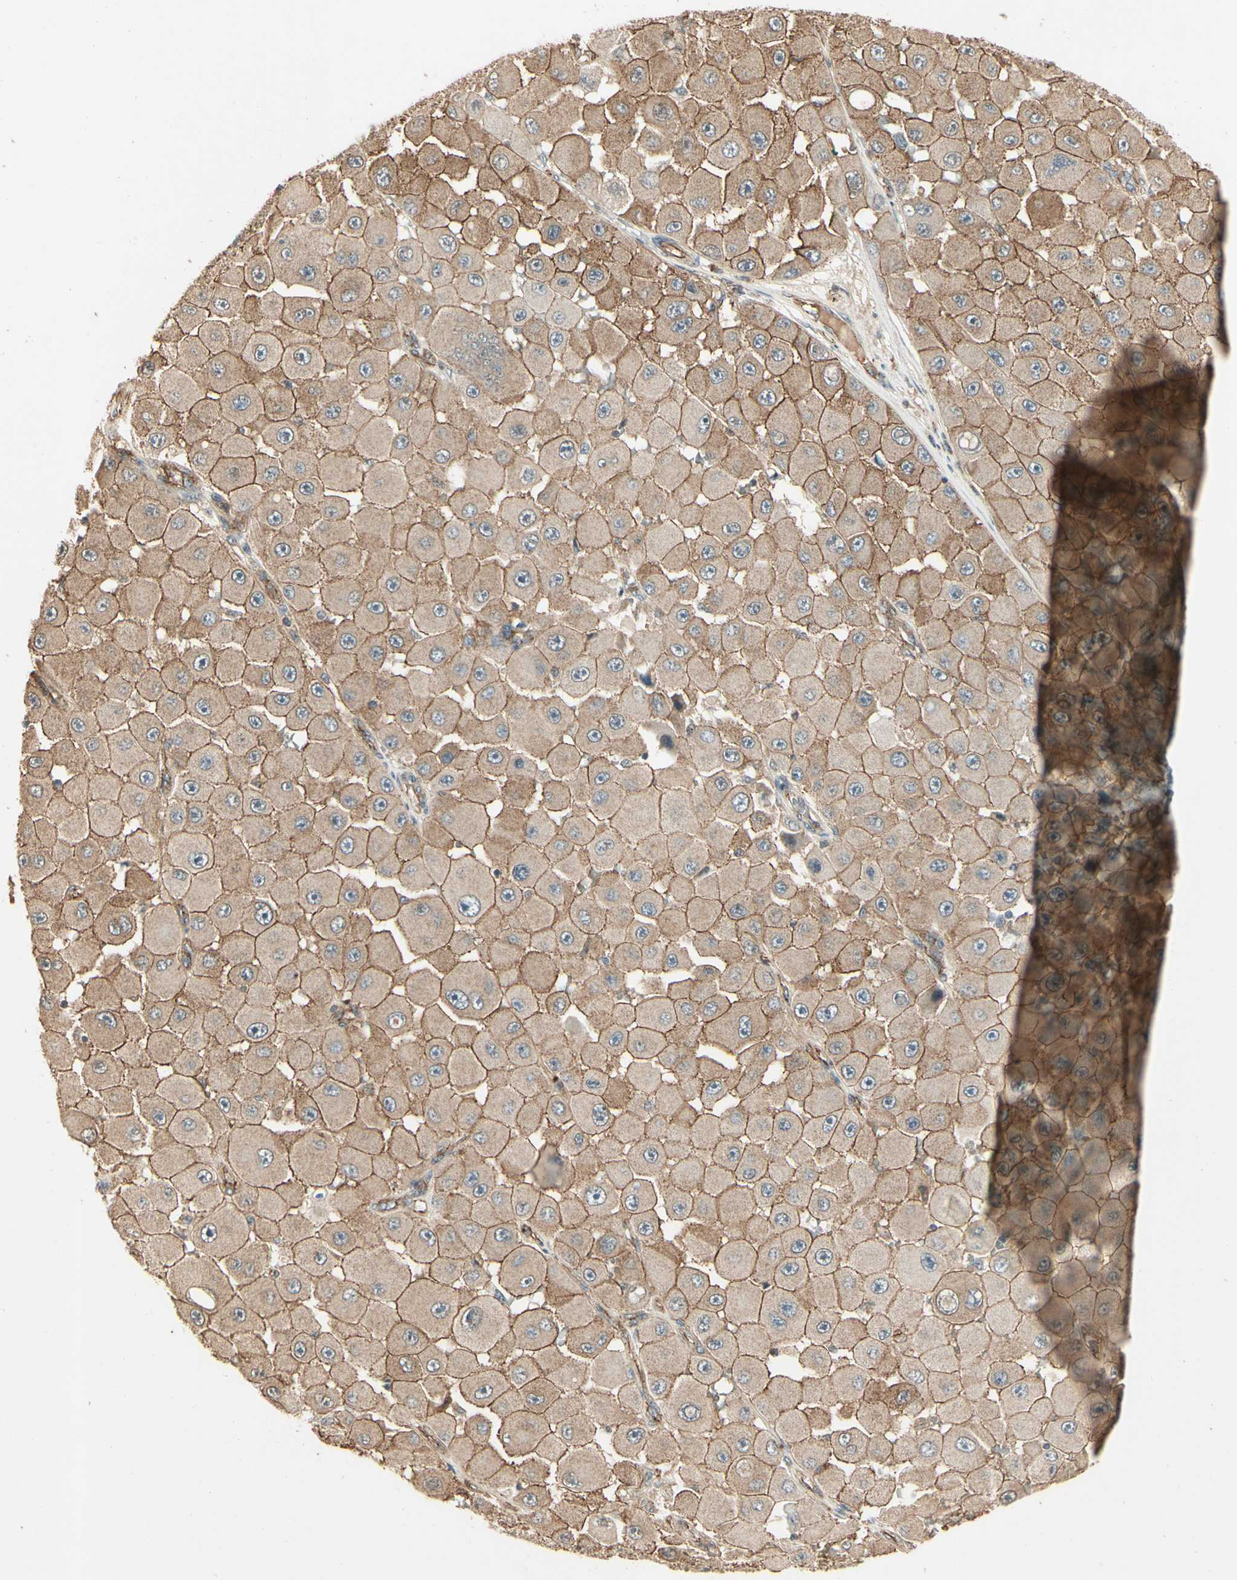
{"staining": {"intensity": "weak", "quantity": ">75%", "location": "cytoplasmic/membranous"}, "tissue": "melanoma", "cell_type": "Tumor cells", "image_type": "cancer", "snomed": [{"axis": "morphology", "description": "Malignant melanoma, NOS"}, {"axis": "topography", "description": "Skin"}], "caption": "Approximately >75% of tumor cells in melanoma reveal weak cytoplasmic/membranous protein positivity as visualized by brown immunohistochemical staining.", "gene": "RNF180", "patient": {"sex": "female", "age": 81}}